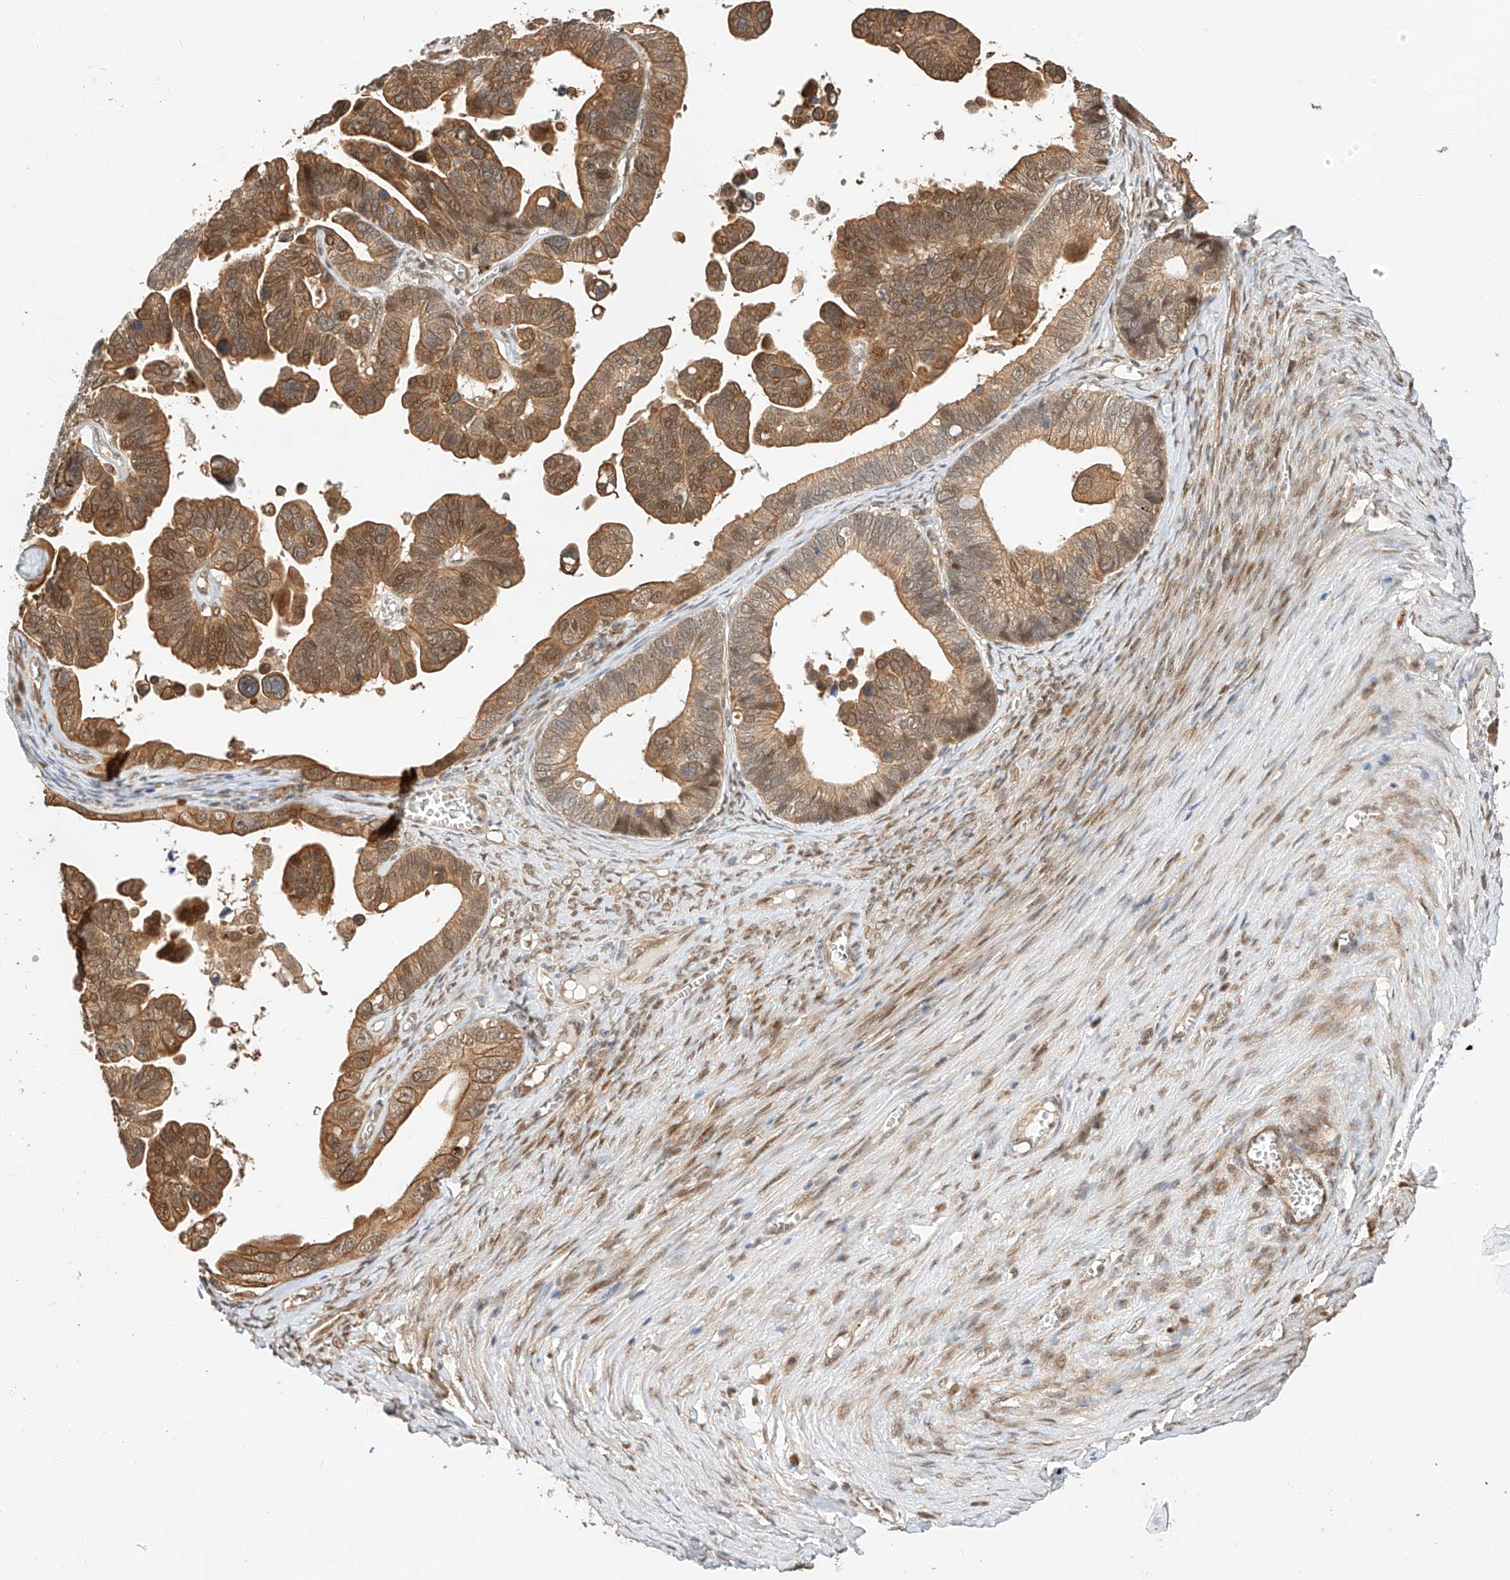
{"staining": {"intensity": "moderate", "quantity": ">75%", "location": "cytoplasmic/membranous,nuclear"}, "tissue": "ovarian cancer", "cell_type": "Tumor cells", "image_type": "cancer", "snomed": [{"axis": "morphology", "description": "Cystadenocarcinoma, serous, NOS"}, {"axis": "topography", "description": "Ovary"}], "caption": "Immunohistochemical staining of human ovarian cancer (serous cystadenocarcinoma) displays moderate cytoplasmic/membranous and nuclear protein staining in approximately >75% of tumor cells.", "gene": "EIF4H", "patient": {"sex": "female", "age": 56}}